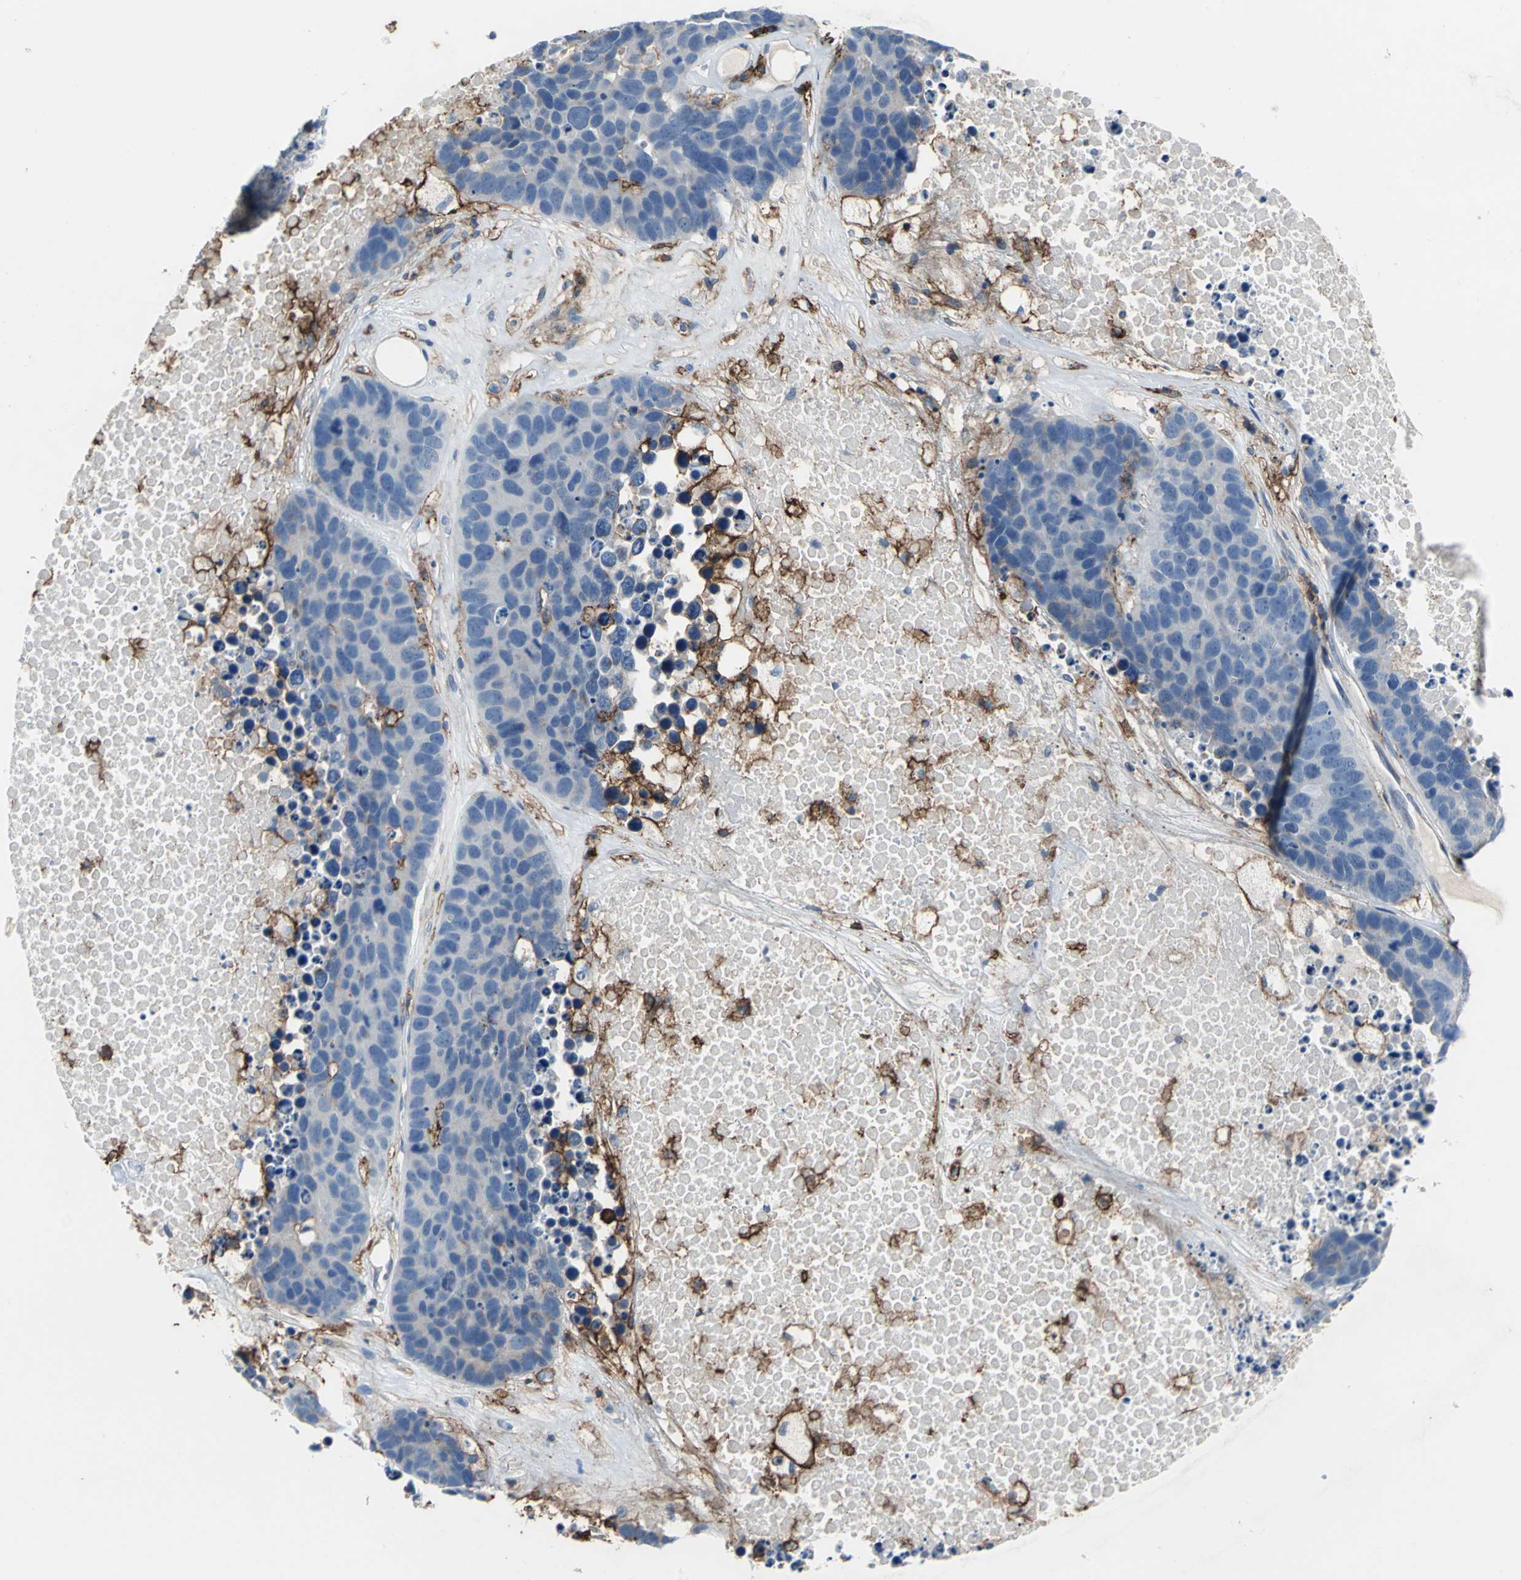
{"staining": {"intensity": "negative", "quantity": "none", "location": "none"}, "tissue": "carcinoid", "cell_type": "Tumor cells", "image_type": "cancer", "snomed": [{"axis": "morphology", "description": "Carcinoid, malignant, NOS"}, {"axis": "topography", "description": "Lung"}], "caption": "This is a histopathology image of IHC staining of malignant carcinoid, which shows no positivity in tumor cells. The staining is performed using DAB (3,3'-diaminobenzidine) brown chromogen with nuclei counter-stained in using hematoxylin.", "gene": "CD44", "patient": {"sex": "male", "age": 60}}